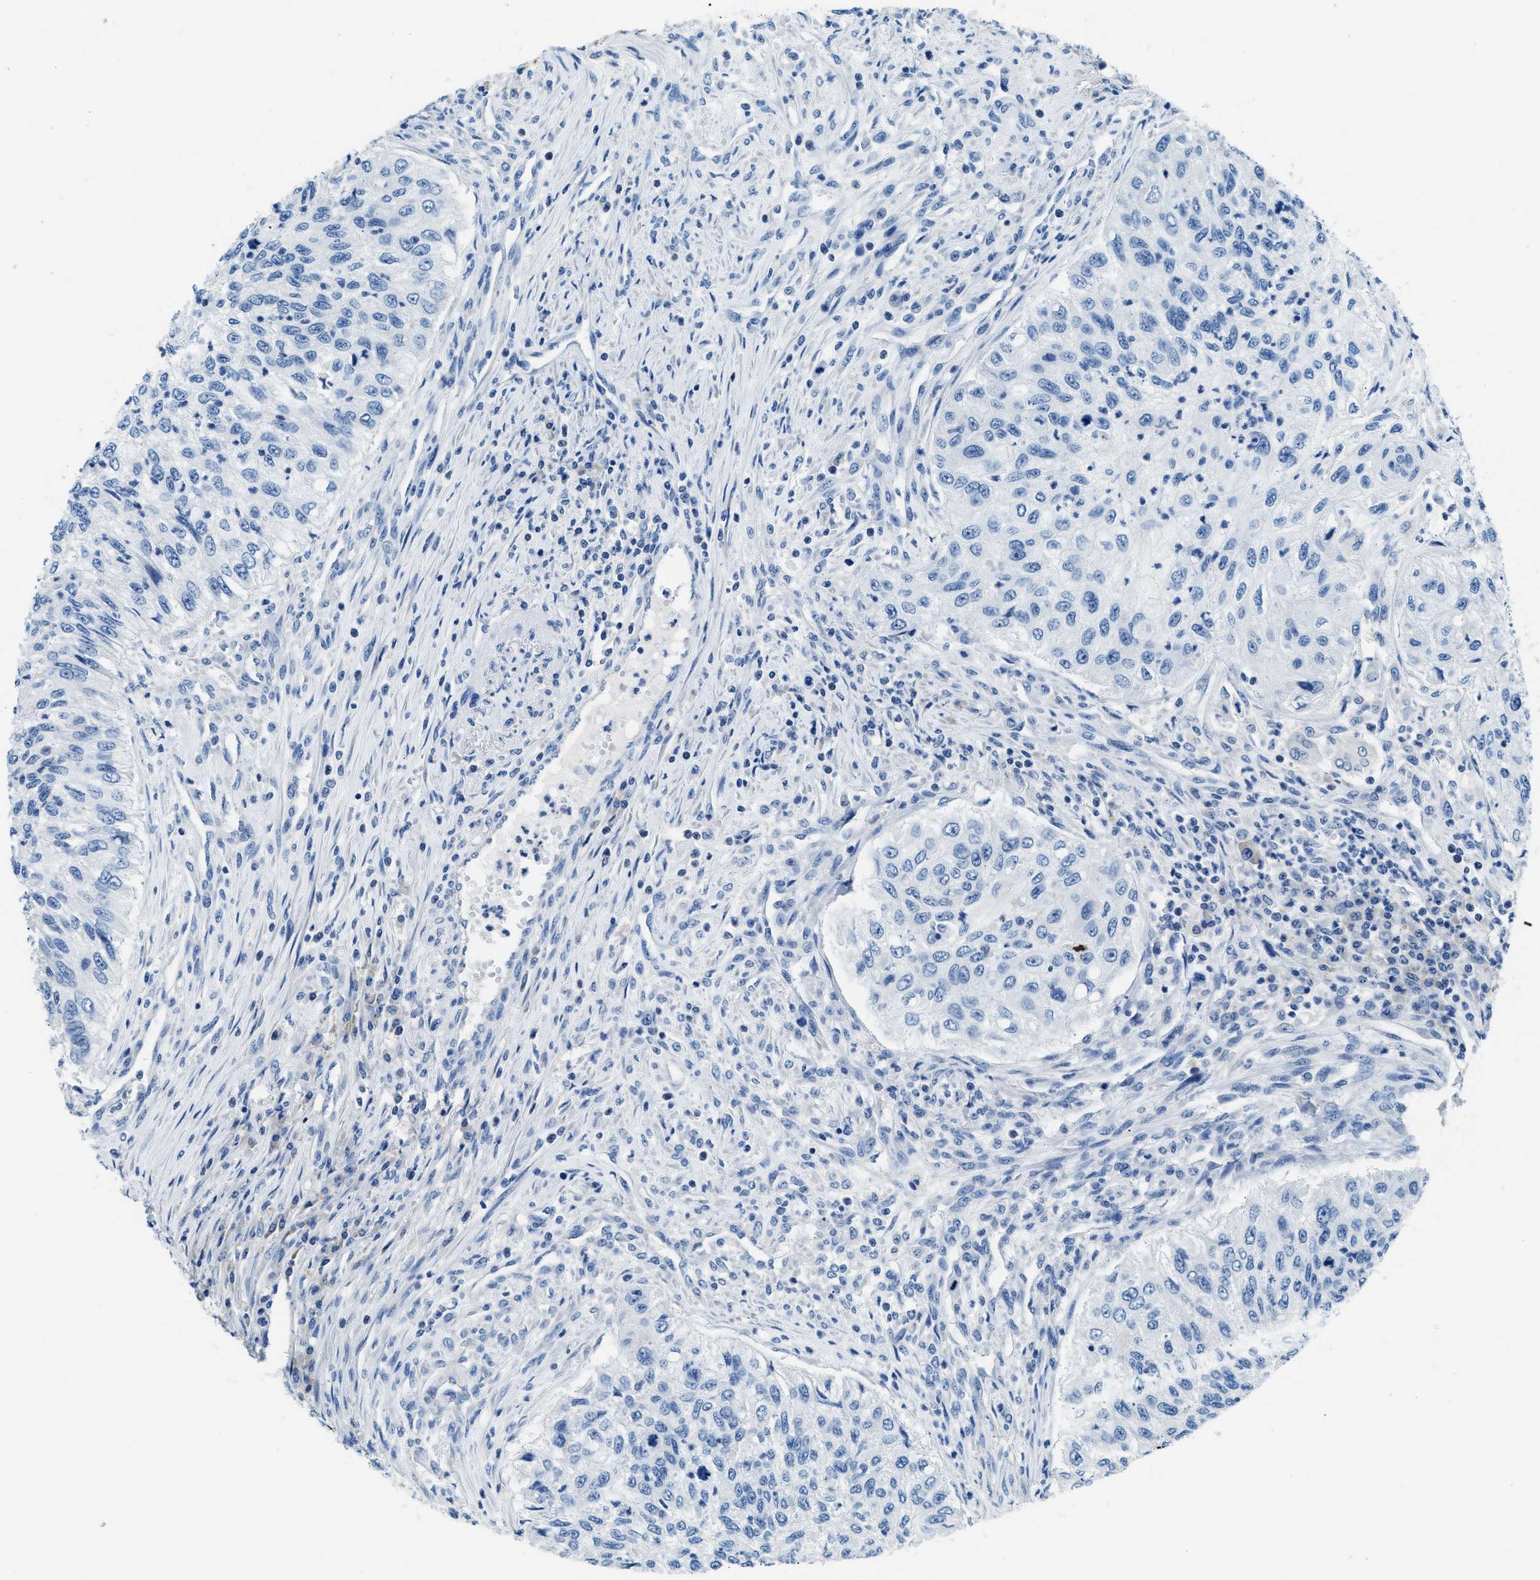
{"staining": {"intensity": "negative", "quantity": "none", "location": "none"}, "tissue": "urothelial cancer", "cell_type": "Tumor cells", "image_type": "cancer", "snomed": [{"axis": "morphology", "description": "Urothelial carcinoma, High grade"}, {"axis": "topography", "description": "Urinary bladder"}], "caption": "Immunohistochemical staining of human urothelial cancer reveals no significant expression in tumor cells.", "gene": "CLDN18", "patient": {"sex": "female", "age": 60}}